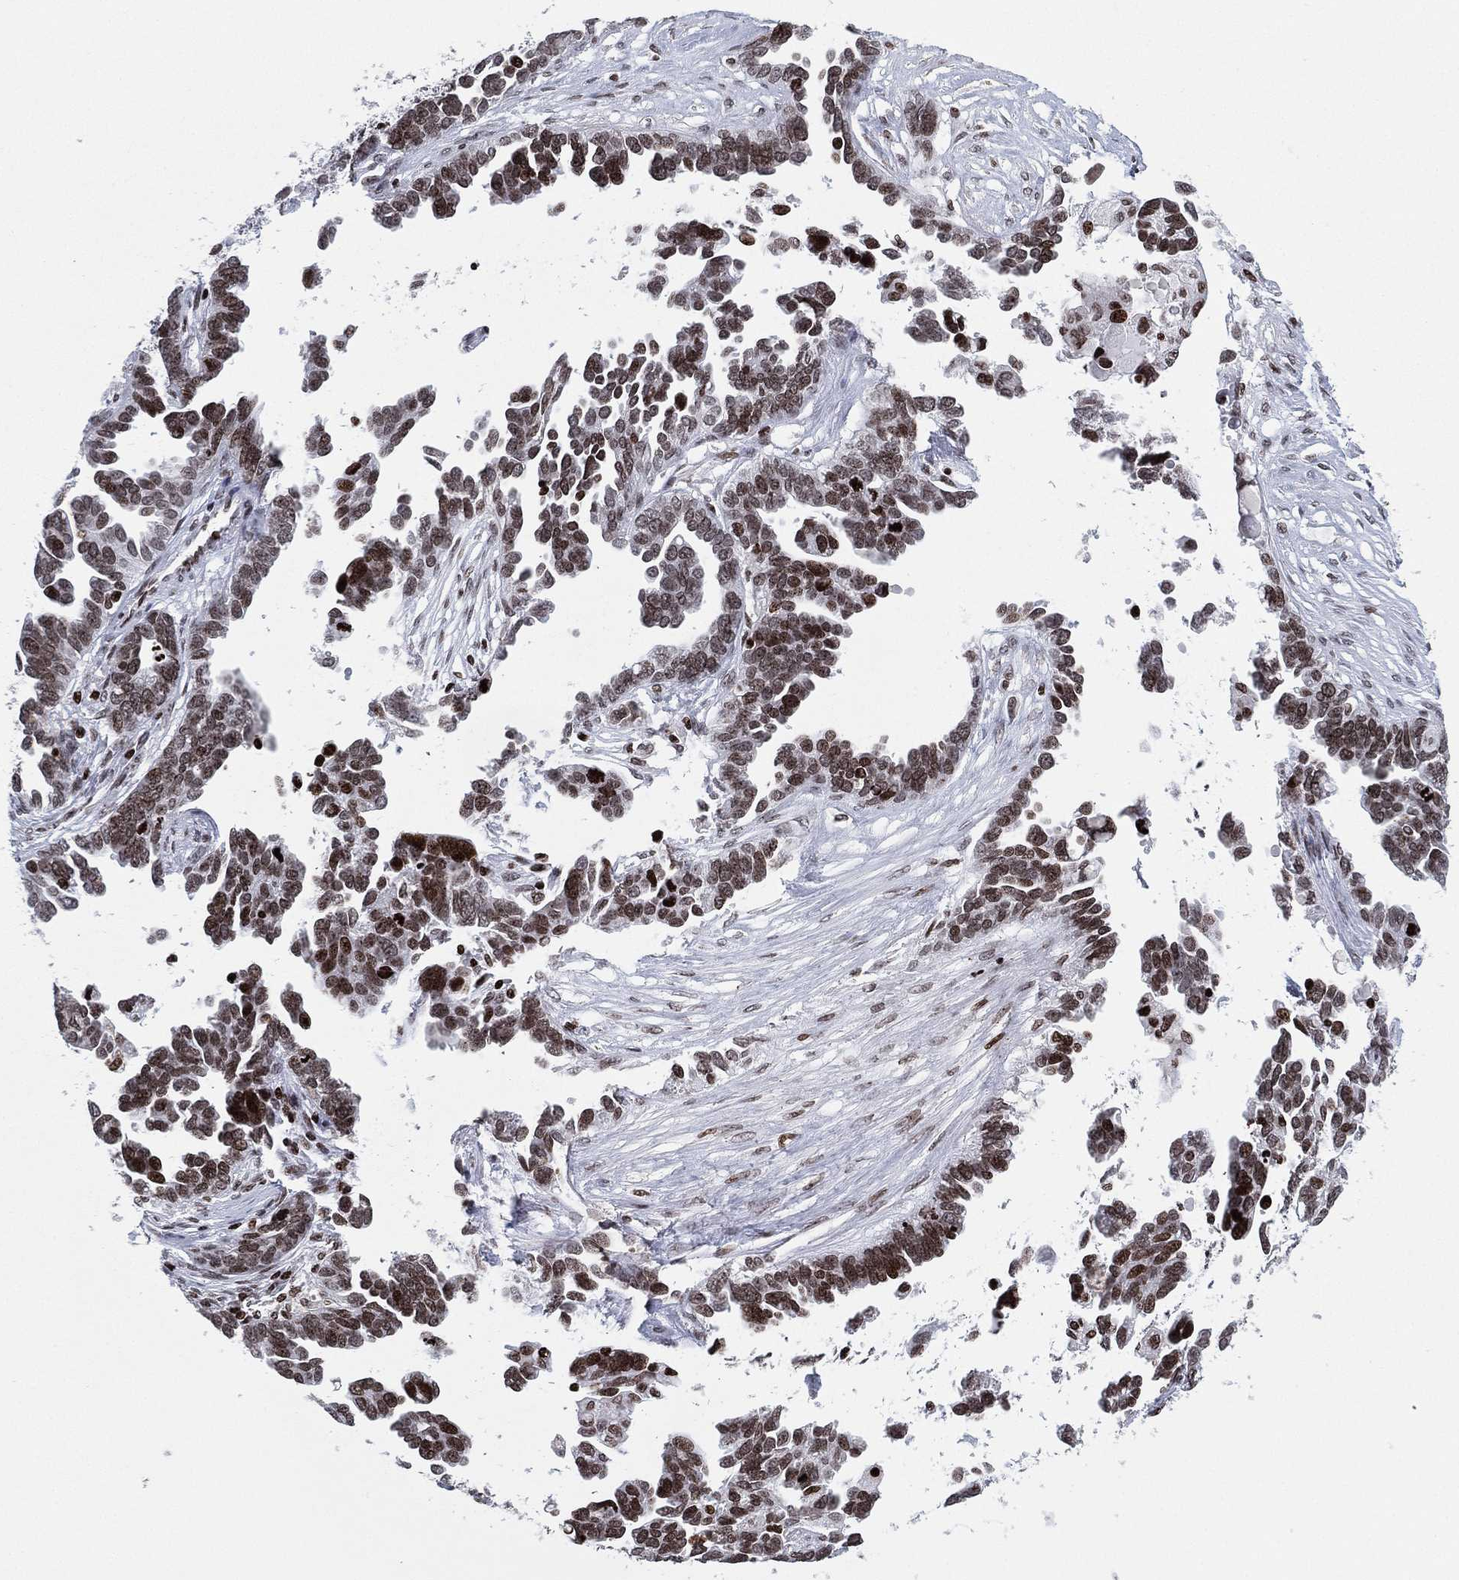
{"staining": {"intensity": "moderate", "quantity": "25%-75%", "location": "nuclear"}, "tissue": "ovarian cancer", "cell_type": "Tumor cells", "image_type": "cancer", "snomed": [{"axis": "morphology", "description": "Cystadenocarcinoma, serous, NOS"}, {"axis": "topography", "description": "Ovary"}], "caption": "Moderate nuclear staining is appreciated in approximately 25%-75% of tumor cells in ovarian serous cystadenocarcinoma.", "gene": "MFSD14A", "patient": {"sex": "female", "age": 54}}